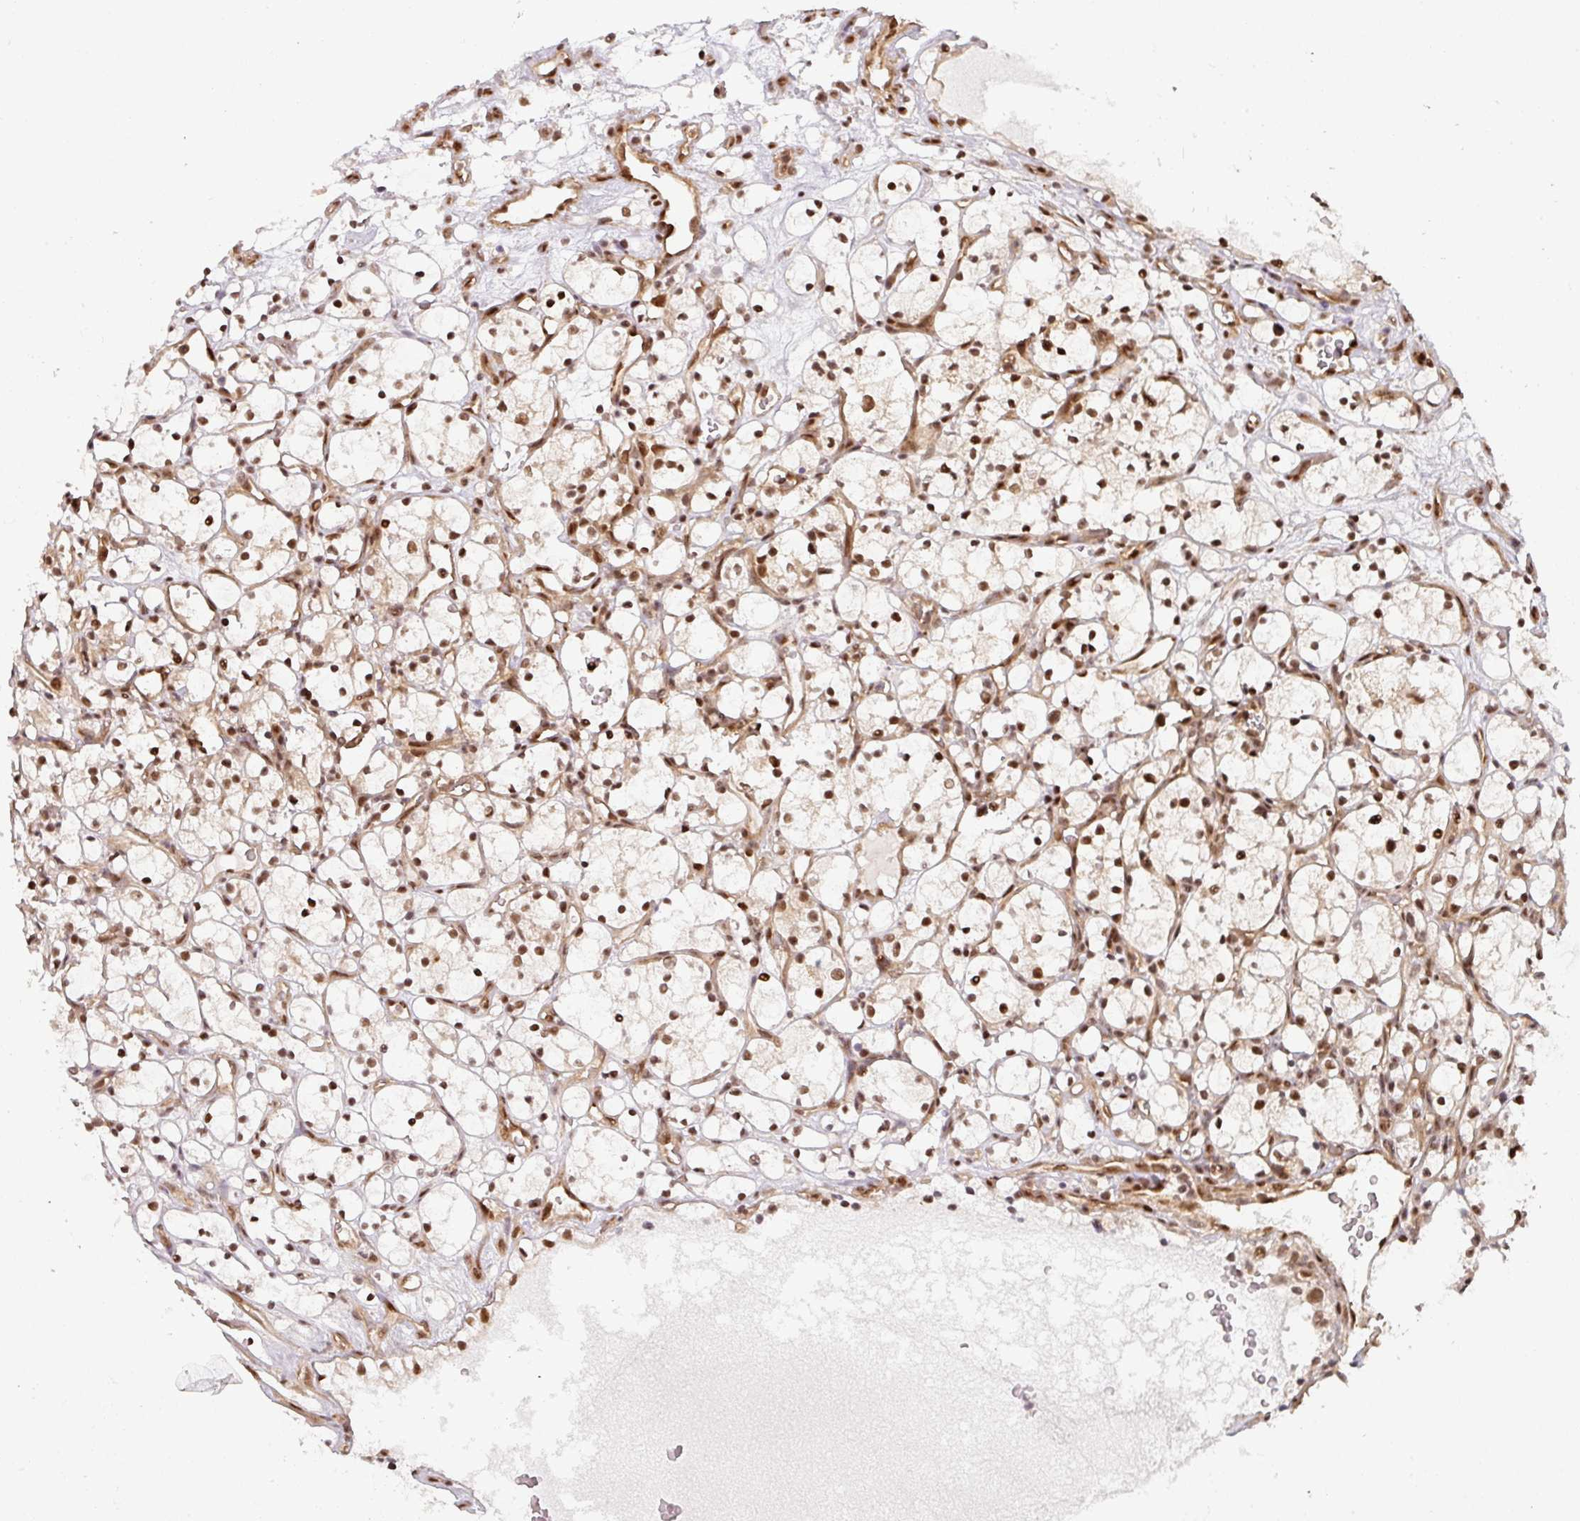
{"staining": {"intensity": "moderate", "quantity": ">75%", "location": "nuclear"}, "tissue": "renal cancer", "cell_type": "Tumor cells", "image_type": "cancer", "snomed": [{"axis": "morphology", "description": "Adenocarcinoma, NOS"}, {"axis": "topography", "description": "Kidney"}], "caption": "Immunohistochemical staining of human renal cancer (adenocarcinoma) shows medium levels of moderate nuclear expression in approximately >75% of tumor cells. Ihc stains the protein of interest in brown and the nuclei are stained blue.", "gene": "SIK3", "patient": {"sex": "female", "age": 69}}